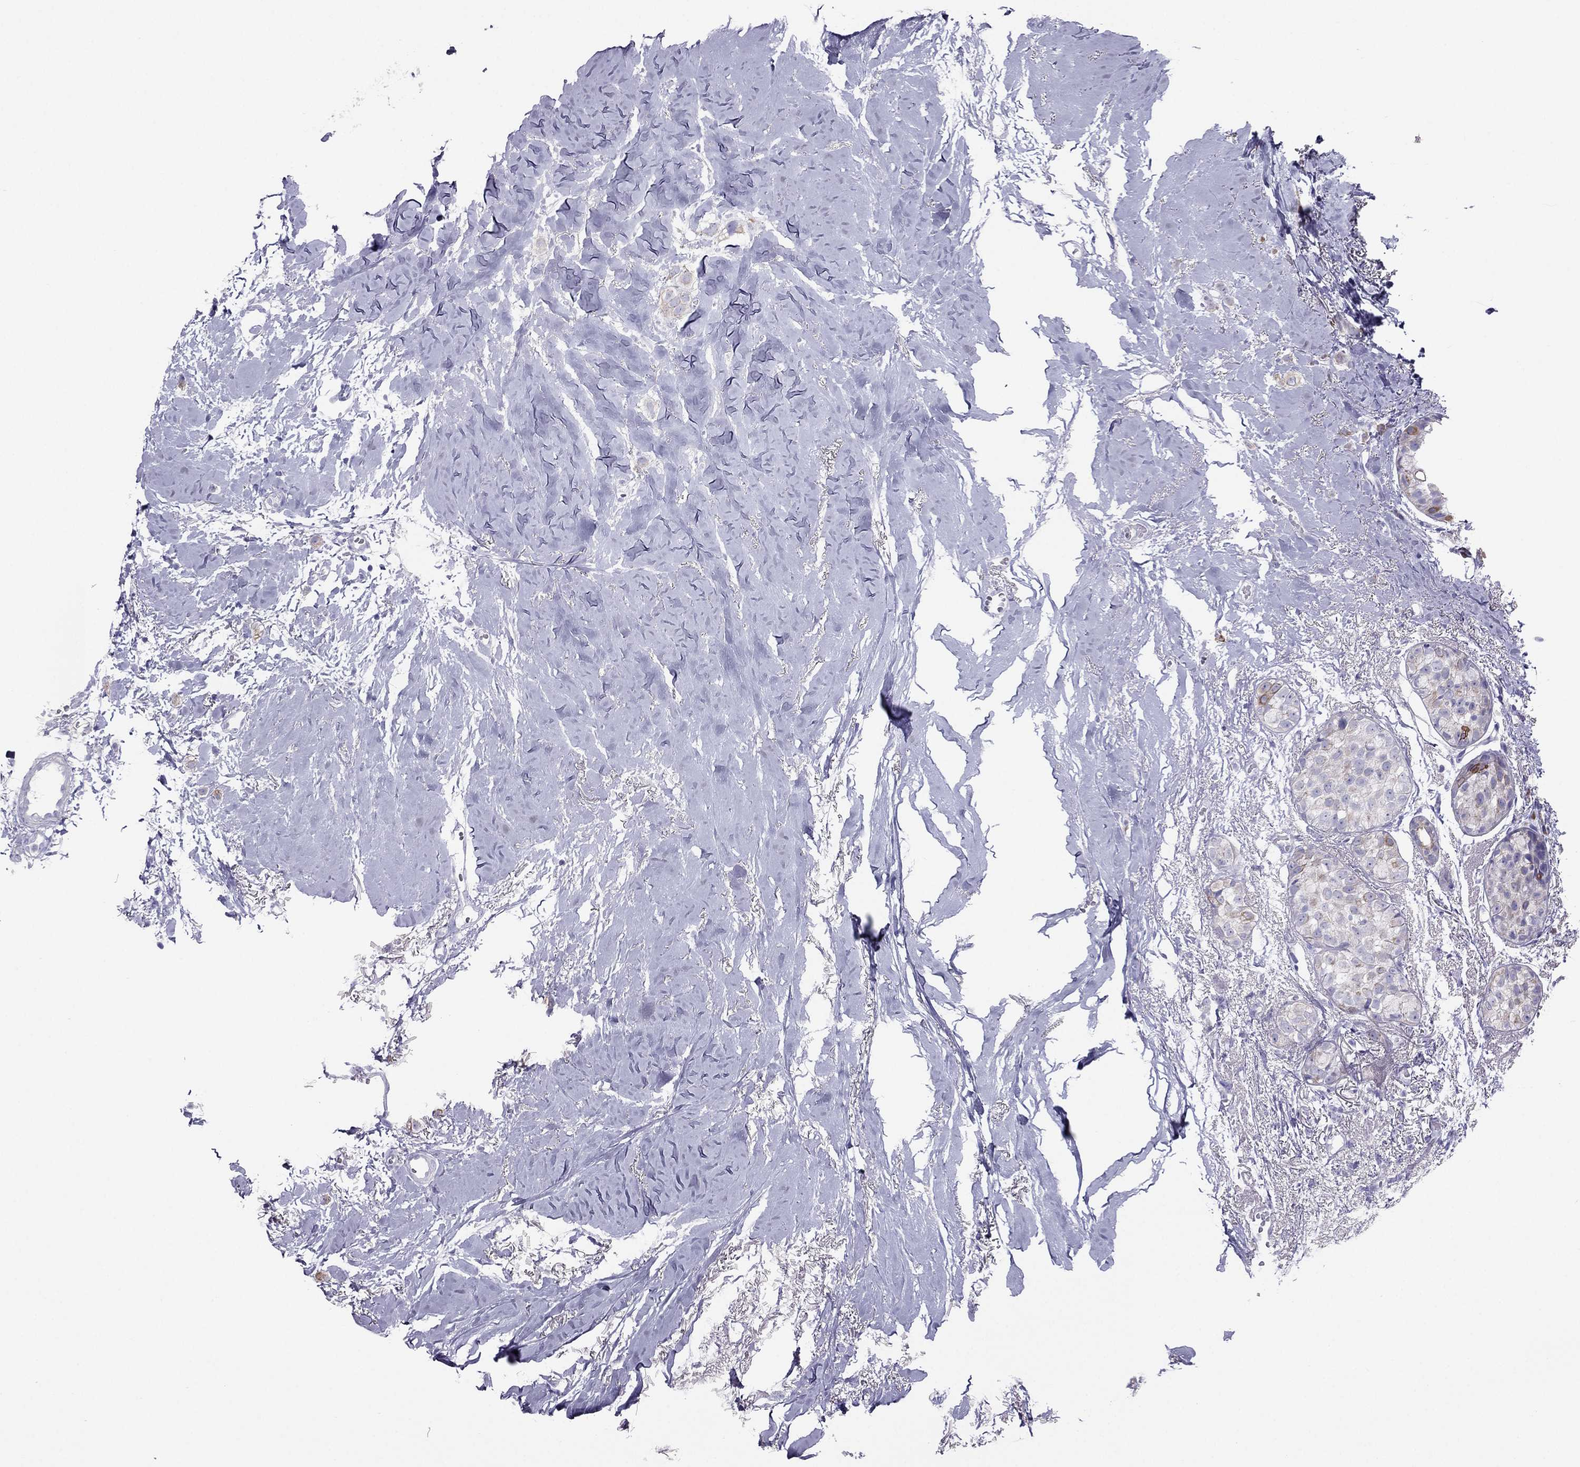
{"staining": {"intensity": "weak", "quantity": "<25%", "location": "cytoplasmic/membranous"}, "tissue": "breast cancer", "cell_type": "Tumor cells", "image_type": "cancer", "snomed": [{"axis": "morphology", "description": "Duct carcinoma"}, {"axis": "topography", "description": "Breast"}], "caption": "Immunohistochemical staining of human breast cancer reveals no significant staining in tumor cells.", "gene": "MAEL", "patient": {"sex": "female", "age": 85}}